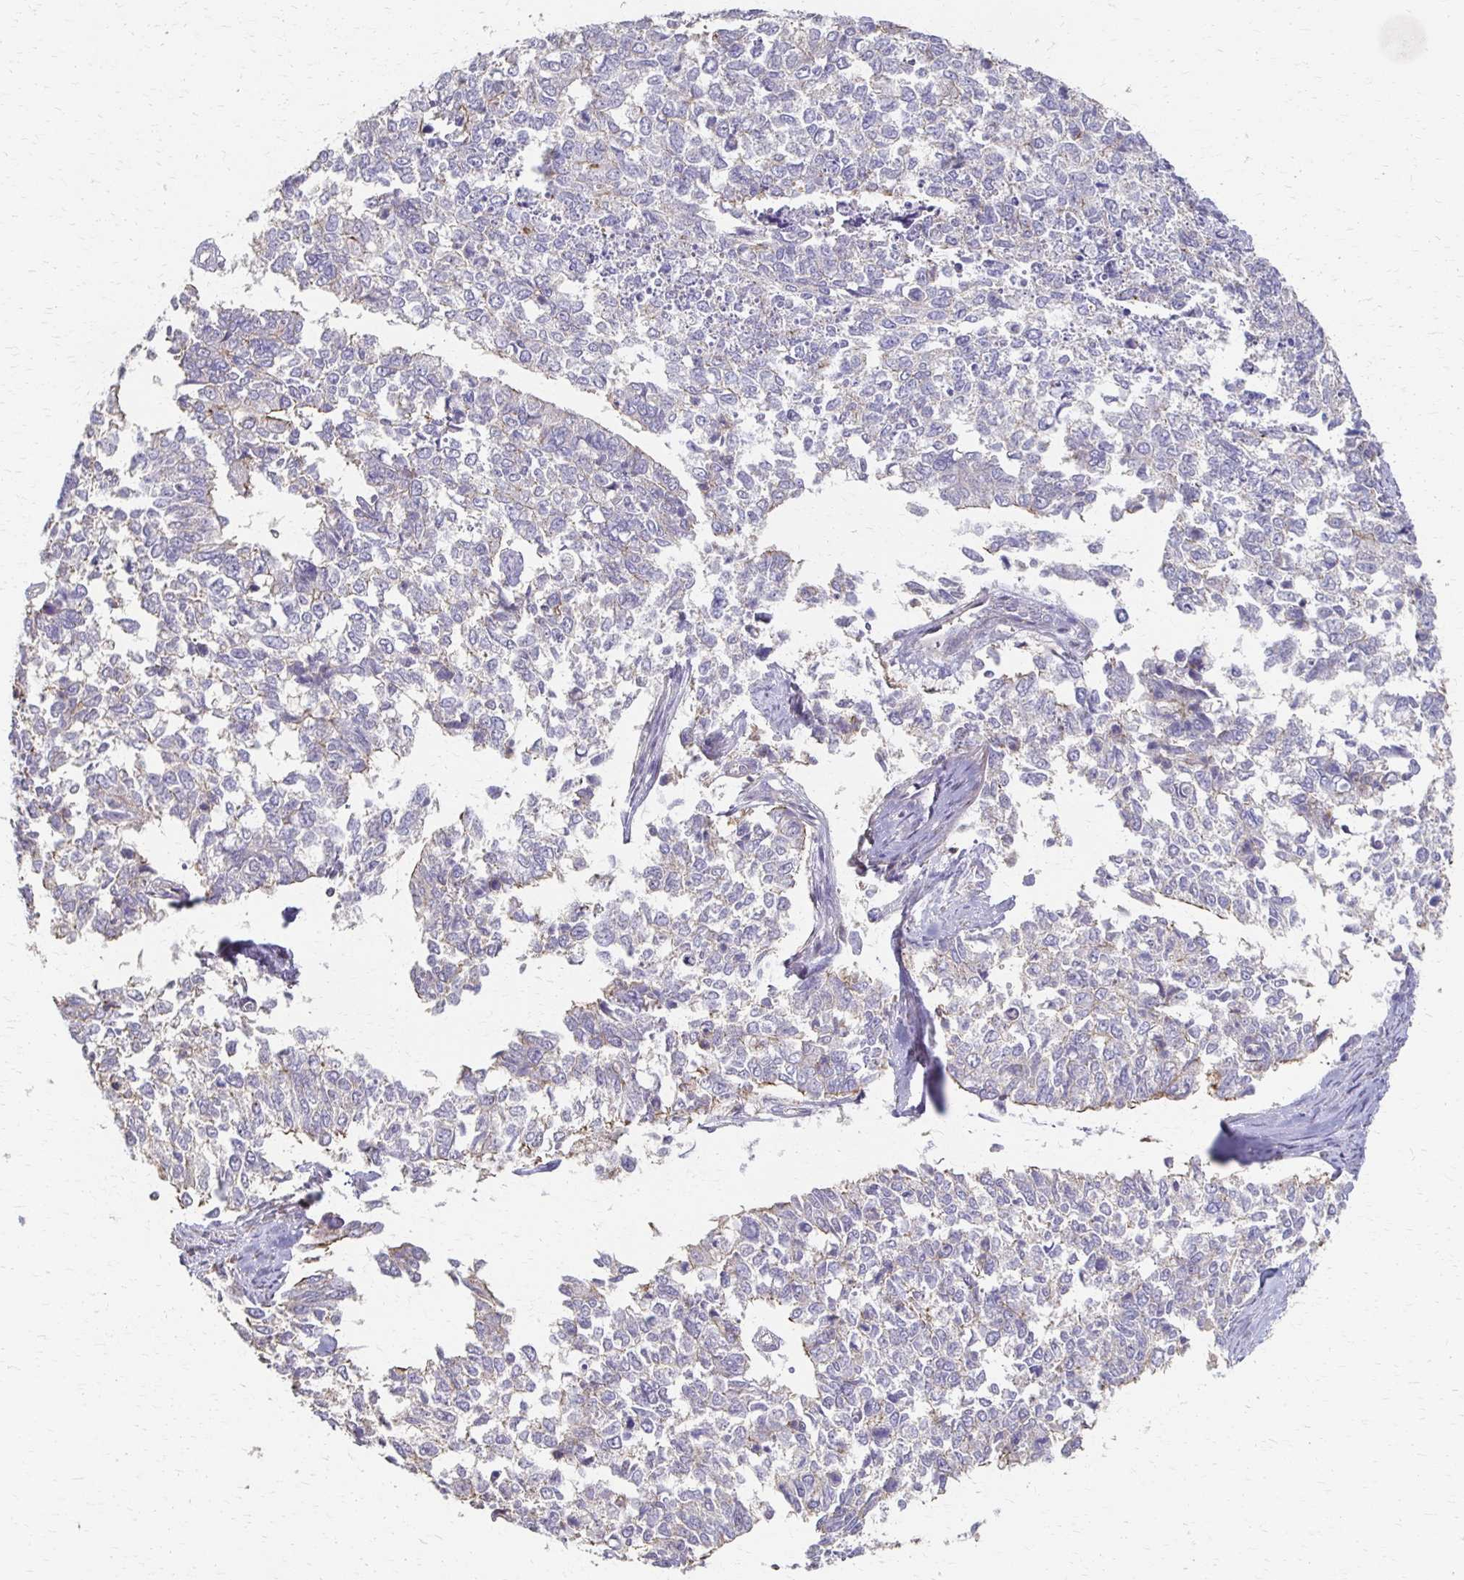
{"staining": {"intensity": "negative", "quantity": "none", "location": "none"}, "tissue": "cervical cancer", "cell_type": "Tumor cells", "image_type": "cancer", "snomed": [{"axis": "morphology", "description": "Adenocarcinoma, NOS"}, {"axis": "topography", "description": "Cervix"}], "caption": "A micrograph of cervical adenocarcinoma stained for a protein exhibits no brown staining in tumor cells.", "gene": "C1QTNF7", "patient": {"sex": "female", "age": 63}}